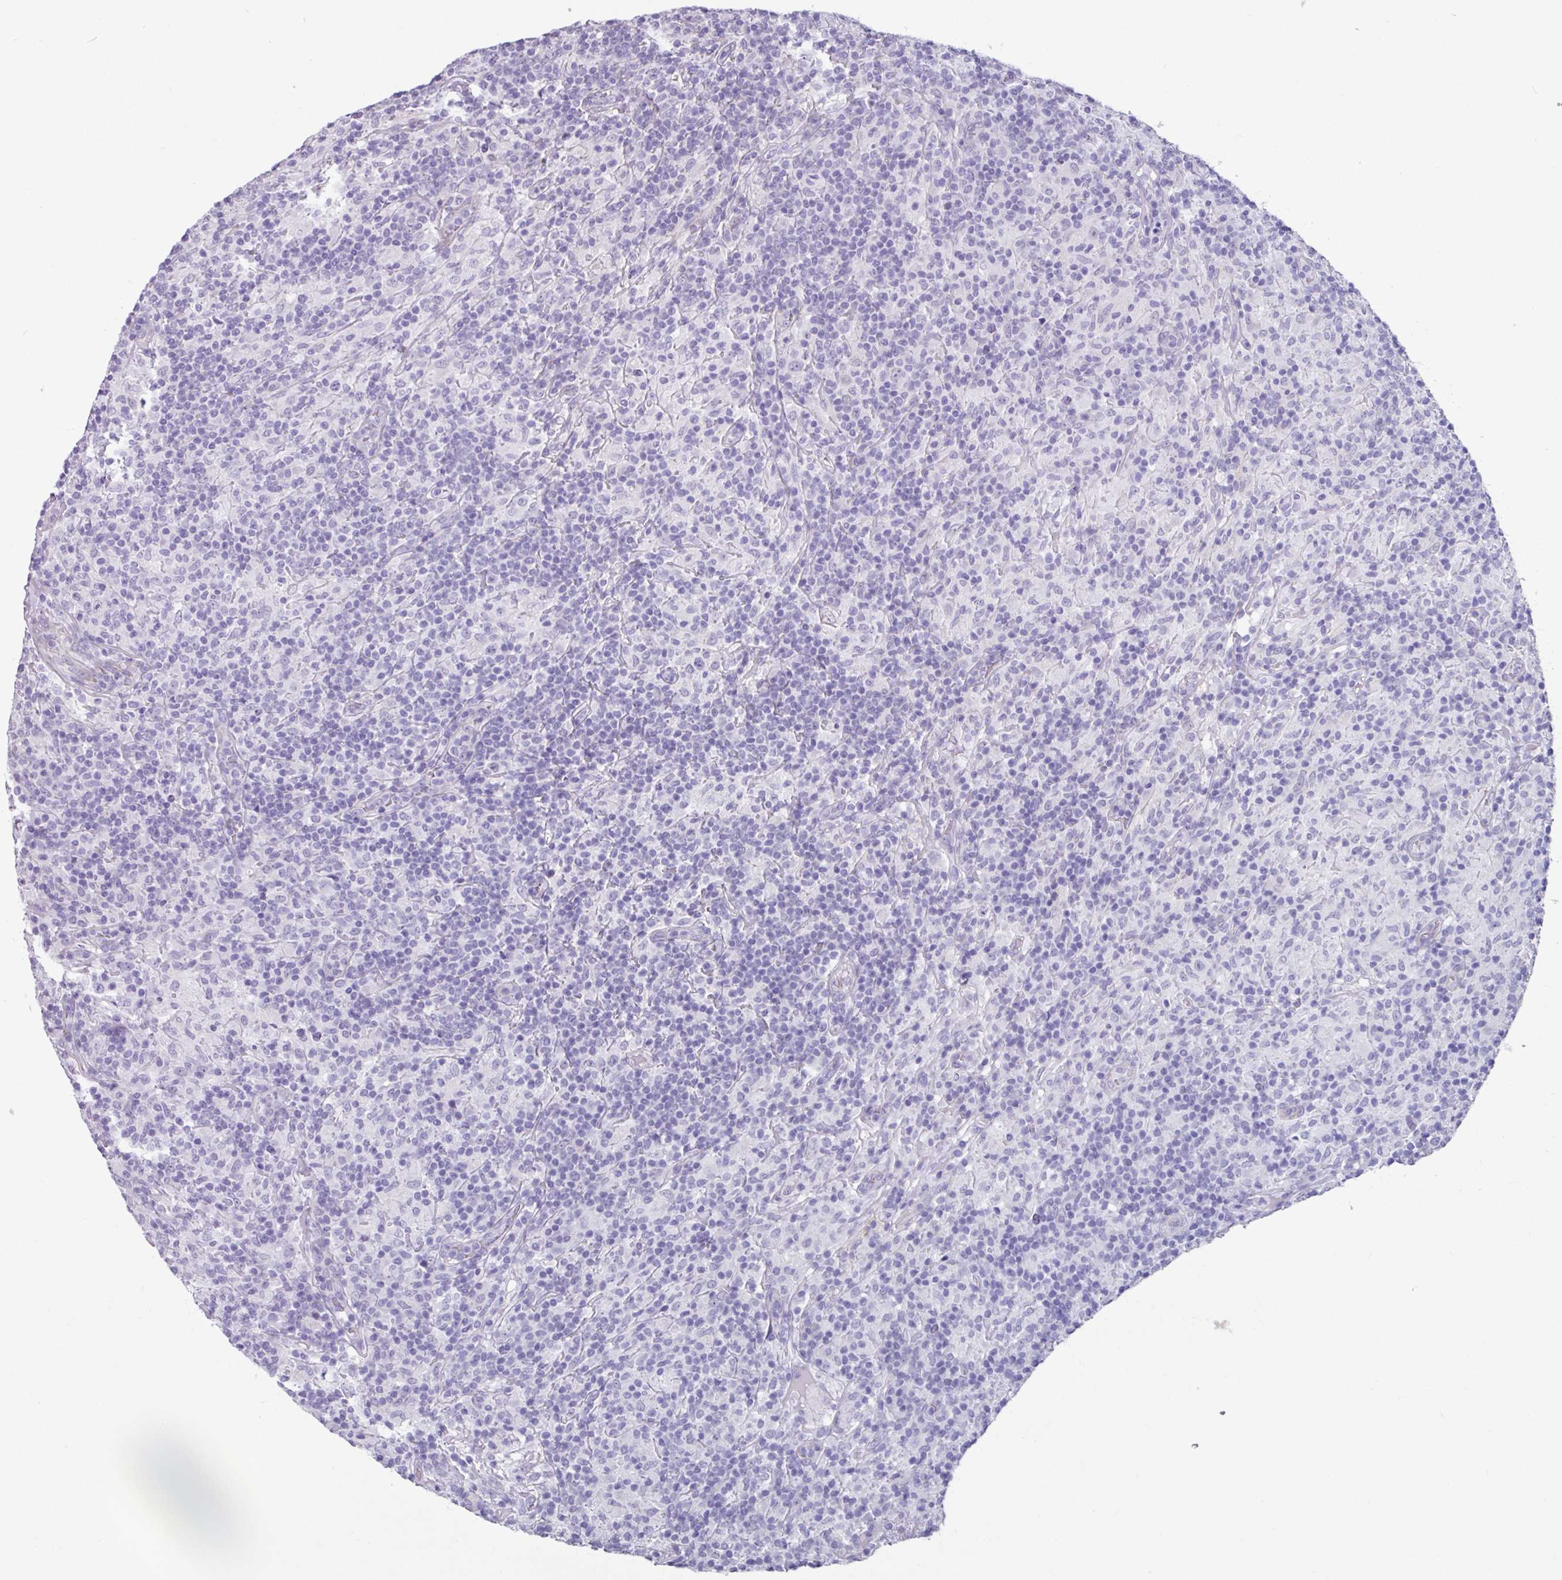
{"staining": {"intensity": "negative", "quantity": "none", "location": "none"}, "tissue": "lymphoma", "cell_type": "Tumor cells", "image_type": "cancer", "snomed": [{"axis": "morphology", "description": "Hodgkin's disease, NOS"}, {"axis": "topography", "description": "Lymph node"}], "caption": "Tumor cells are negative for brown protein staining in Hodgkin's disease.", "gene": "OTX1", "patient": {"sex": "male", "age": 70}}